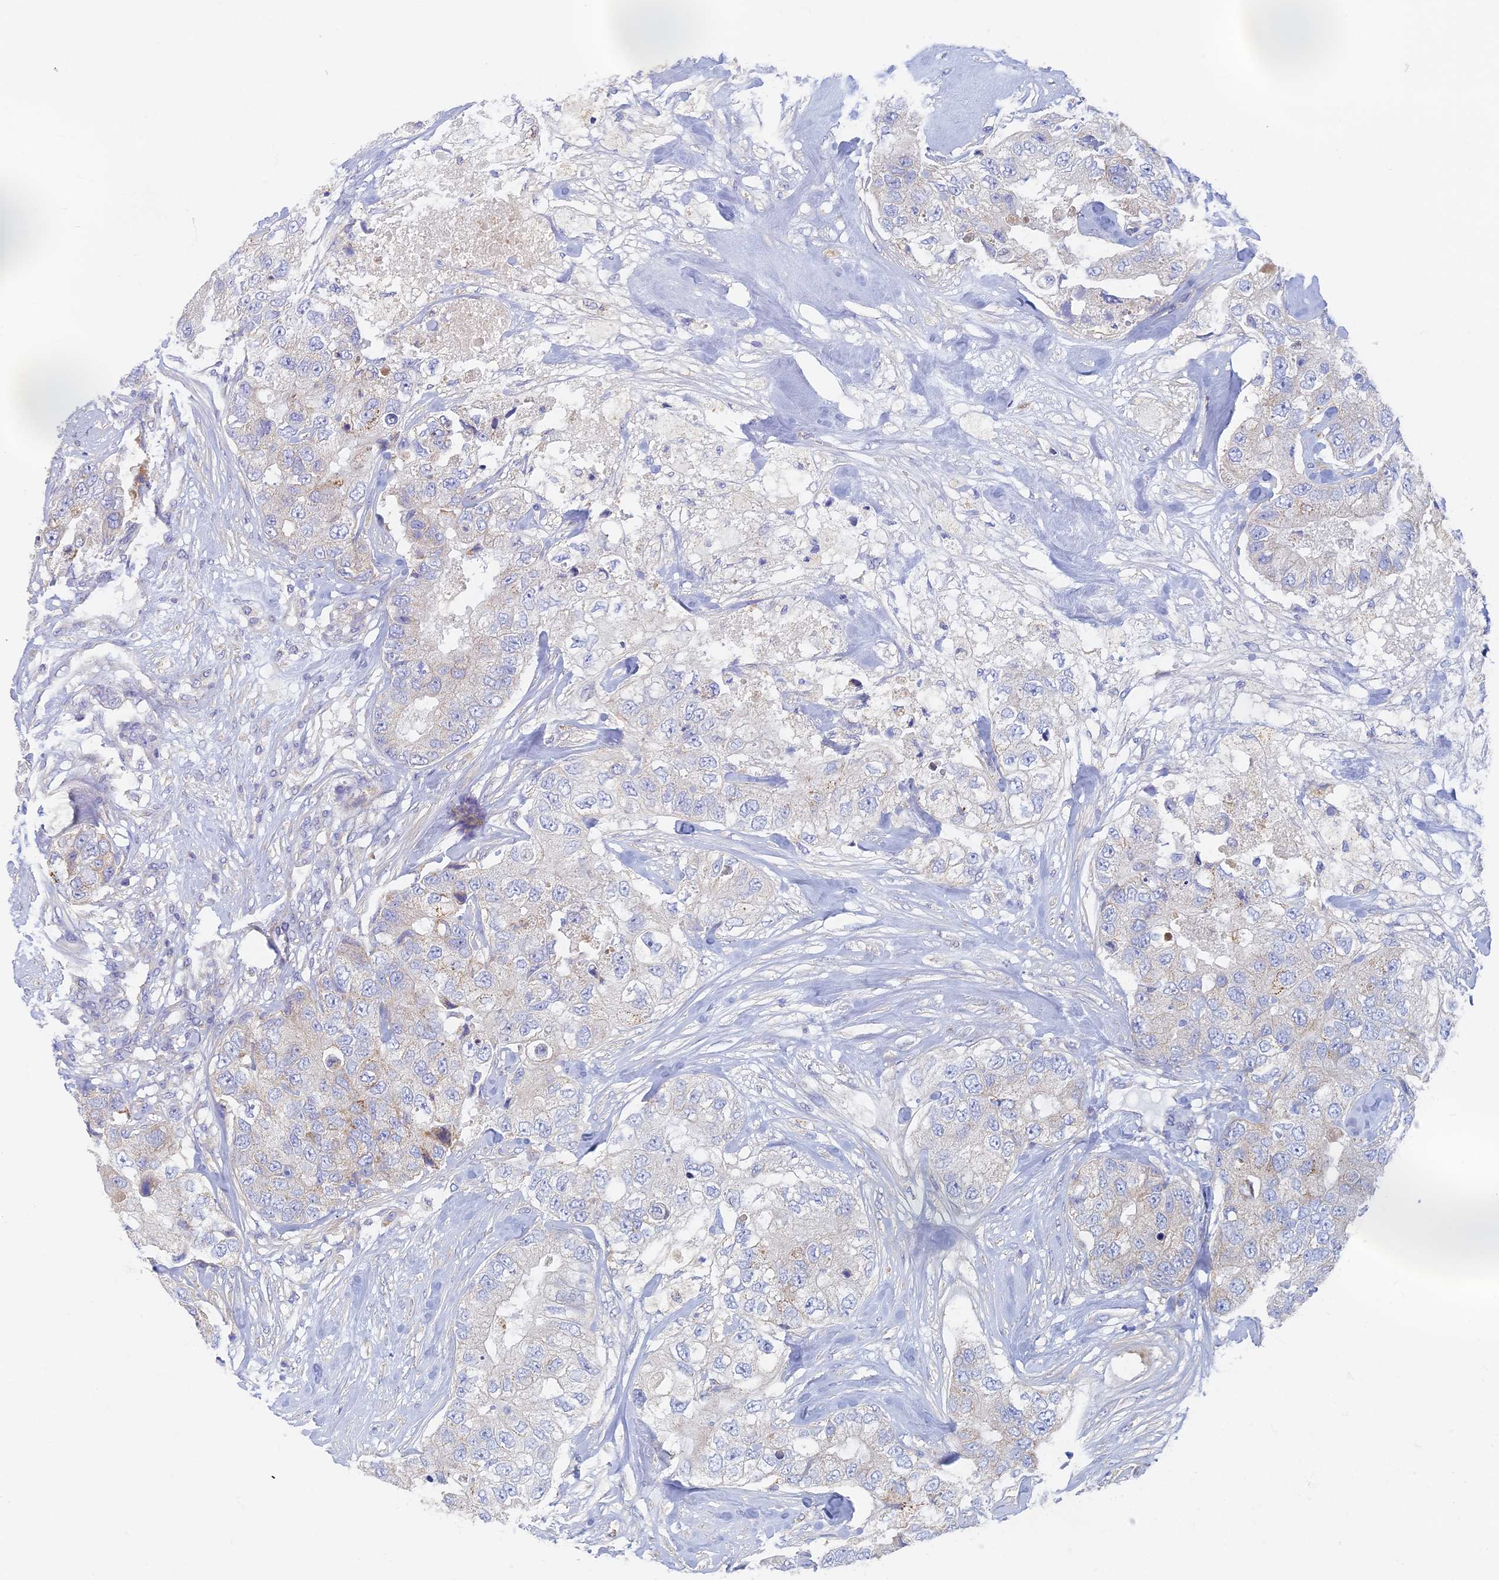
{"staining": {"intensity": "negative", "quantity": "none", "location": "none"}, "tissue": "breast cancer", "cell_type": "Tumor cells", "image_type": "cancer", "snomed": [{"axis": "morphology", "description": "Duct carcinoma"}, {"axis": "topography", "description": "Breast"}], "caption": "The micrograph exhibits no significant expression in tumor cells of invasive ductal carcinoma (breast).", "gene": "TMEM44", "patient": {"sex": "female", "age": 62}}